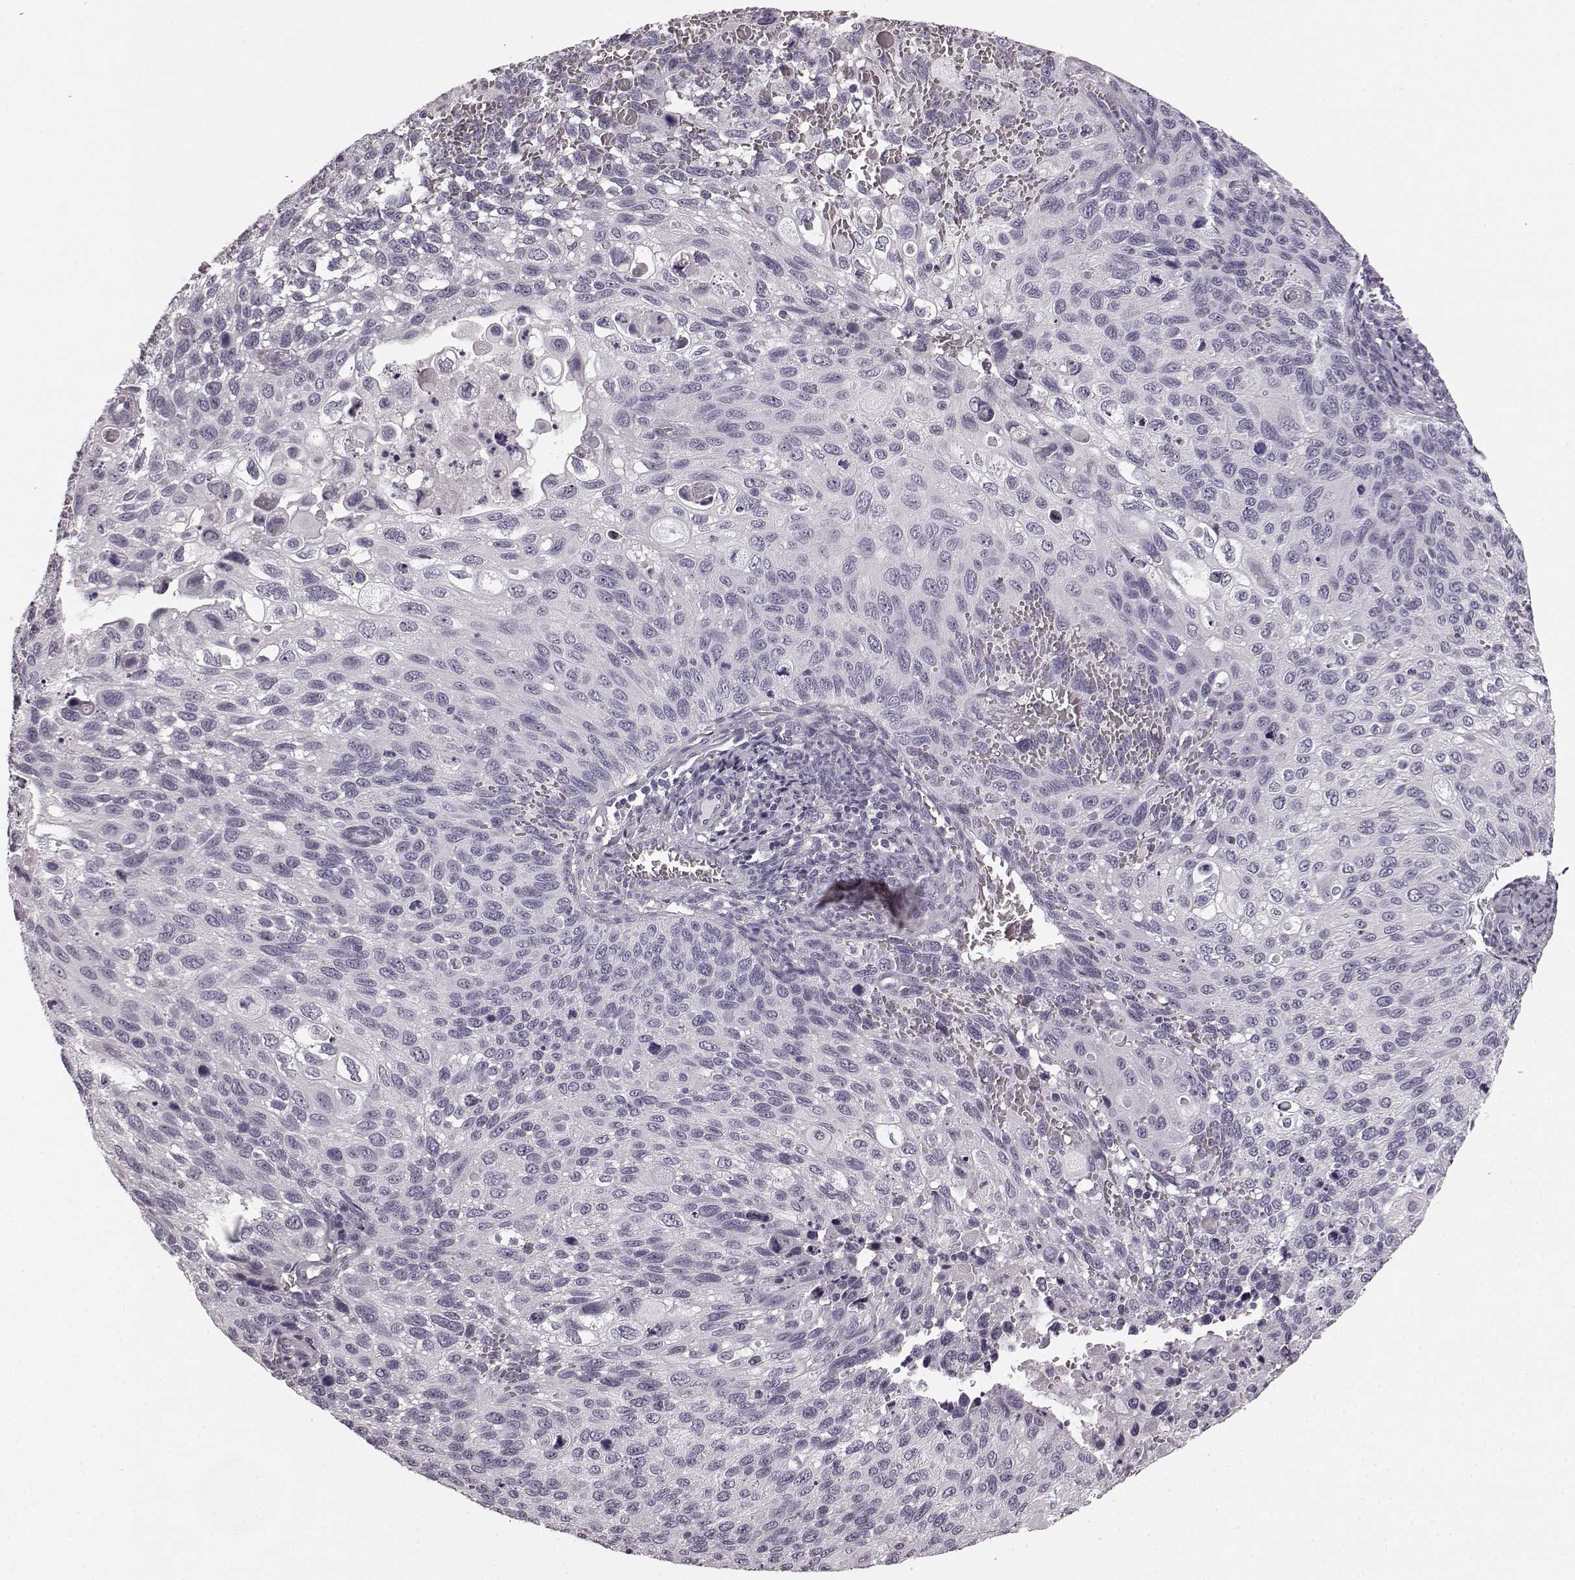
{"staining": {"intensity": "negative", "quantity": "none", "location": "none"}, "tissue": "cervical cancer", "cell_type": "Tumor cells", "image_type": "cancer", "snomed": [{"axis": "morphology", "description": "Squamous cell carcinoma, NOS"}, {"axis": "topography", "description": "Cervix"}], "caption": "IHC image of neoplastic tissue: human squamous cell carcinoma (cervical) stained with DAB (3,3'-diaminobenzidine) displays no significant protein expression in tumor cells. Brightfield microscopy of IHC stained with DAB (3,3'-diaminobenzidine) (brown) and hematoxylin (blue), captured at high magnification.", "gene": "TMPRSS15", "patient": {"sex": "female", "age": 70}}